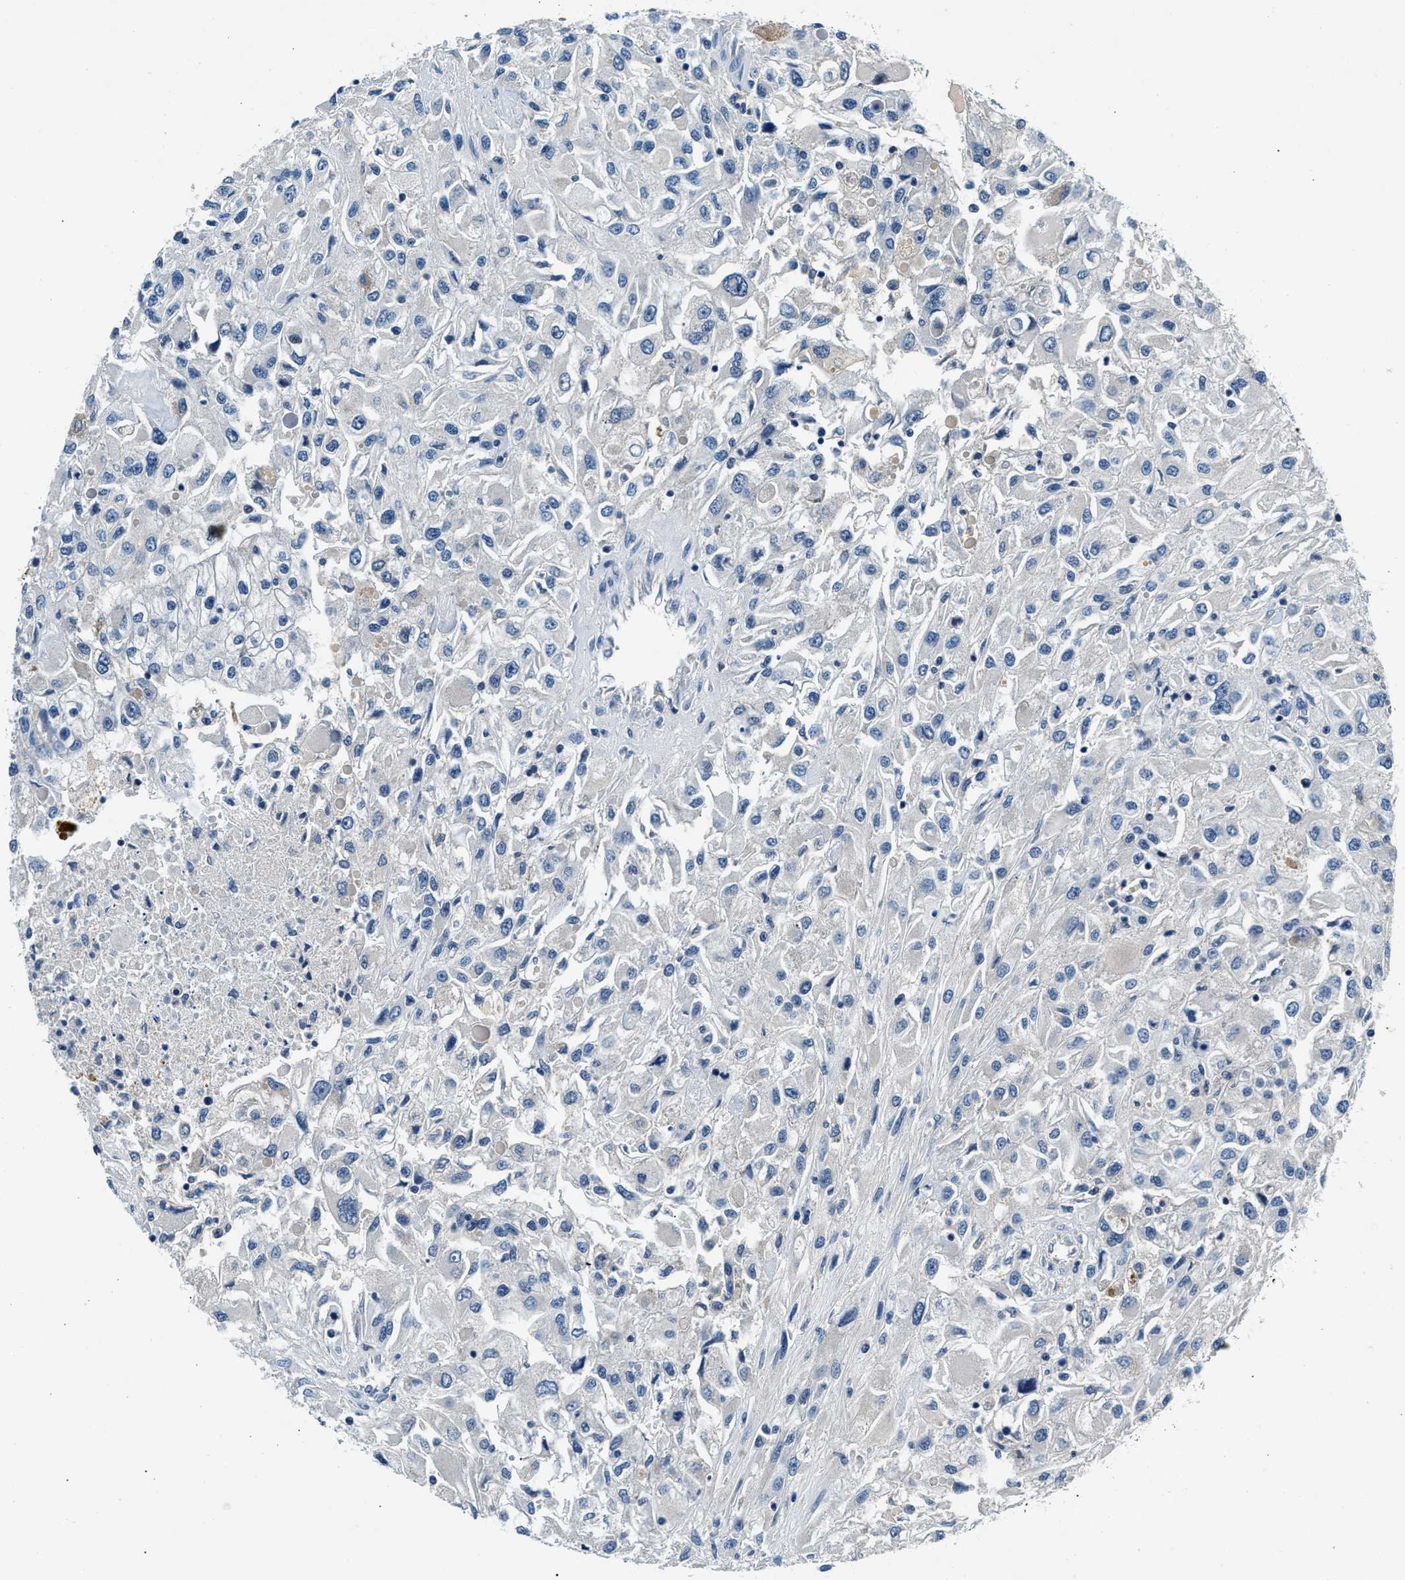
{"staining": {"intensity": "negative", "quantity": "none", "location": "none"}, "tissue": "renal cancer", "cell_type": "Tumor cells", "image_type": "cancer", "snomed": [{"axis": "morphology", "description": "Adenocarcinoma, NOS"}, {"axis": "topography", "description": "Kidney"}], "caption": "Immunohistochemical staining of adenocarcinoma (renal) shows no significant staining in tumor cells. Nuclei are stained in blue.", "gene": "DENND6B", "patient": {"sex": "female", "age": 52}}